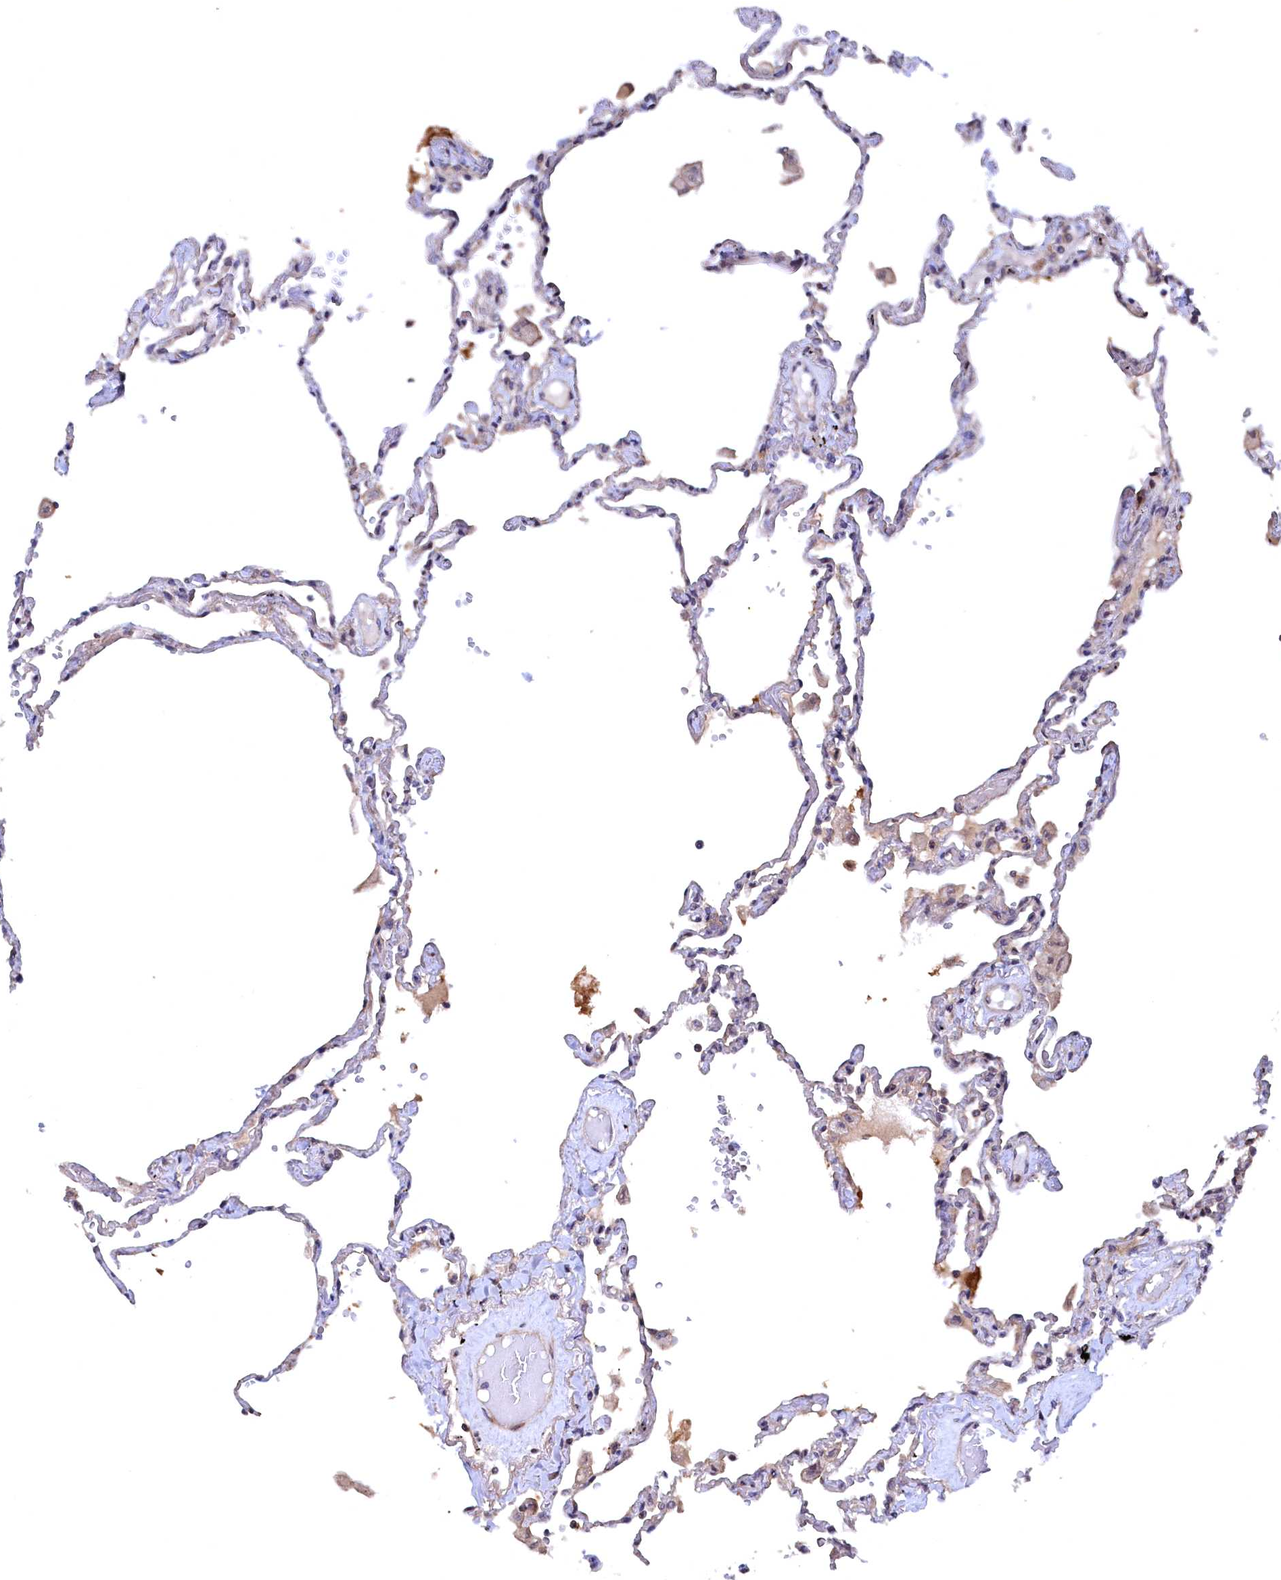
{"staining": {"intensity": "negative", "quantity": "none", "location": "none"}, "tissue": "lung", "cell_type": "Alveolar cells", "image_type": "normal", "snomed": [{"axis": "morphology", "description": "Normal tissue, NOS"}, {"axis": "topography", "description": "Lung"}], "caption": "Alveolar cells show no significant expression in unremarkable lung. (DAB immunohistochemistry with hematoxylin counter stain).", "gene": "TMC5", "patient": {"sex": "female", "age": 67}}